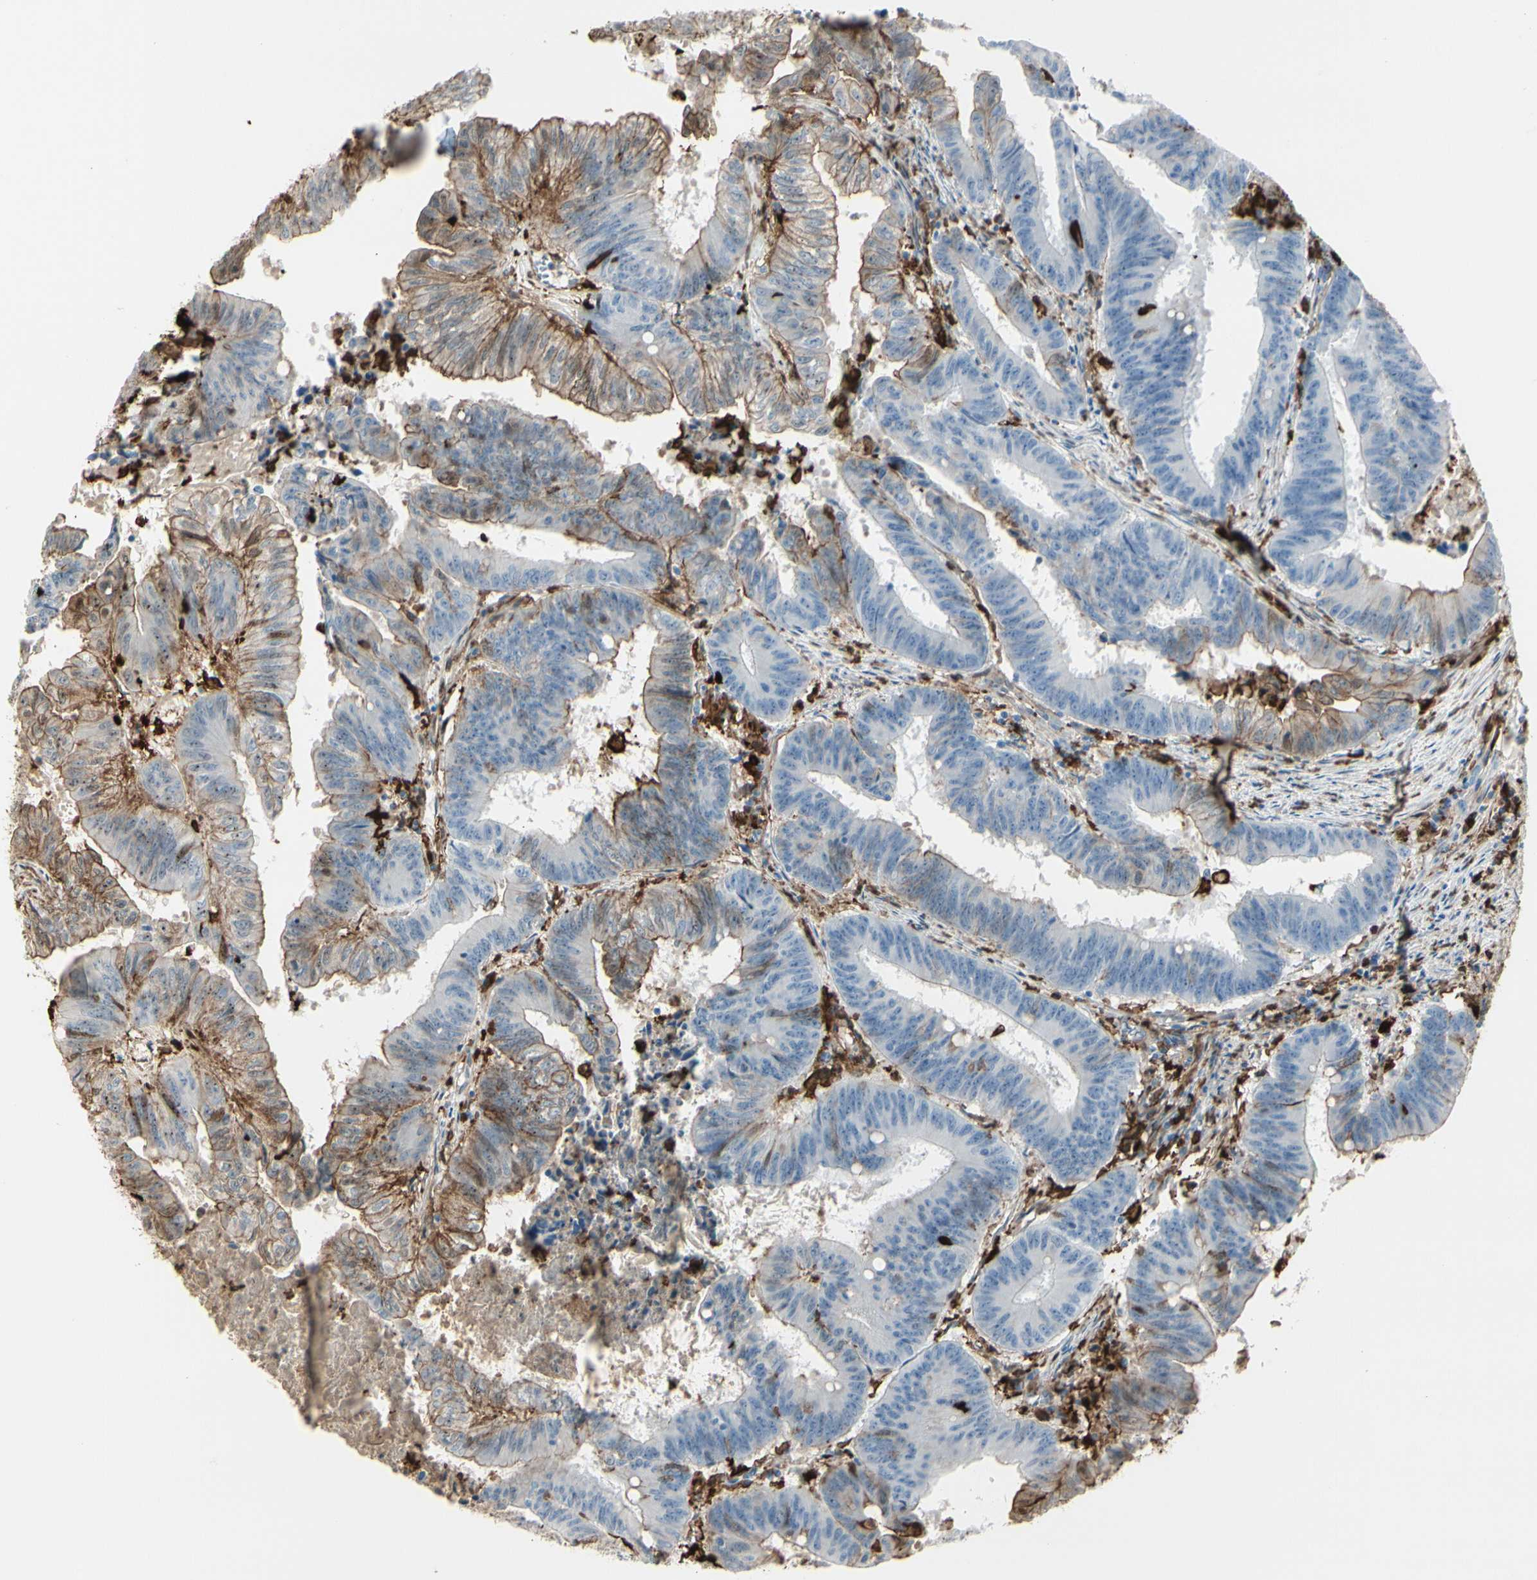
{"staining": {"intensity": "negative", "quantity": "none", "location": "none"}, "tissue": "colorectal cancer", "cell_type": "Tumor cells", "image_type": "cancer", "snomed": [{"axis": "morphology", "description": "Adenocarcinoma, NOS"}, {"axis": "topography", "description": "Colon"}], "caption": "An immunohistochemistry (IHC) image of colorectal adenocarcinoma is shown. There is no staining in tumor cells of colorectal adenocarcinoma. The staining is performed using DAB brown chromogen with nuclei counter-stained in using hematoxylin.", "gene": "GSN", "patient": {"sex": "male", "age": 45}}